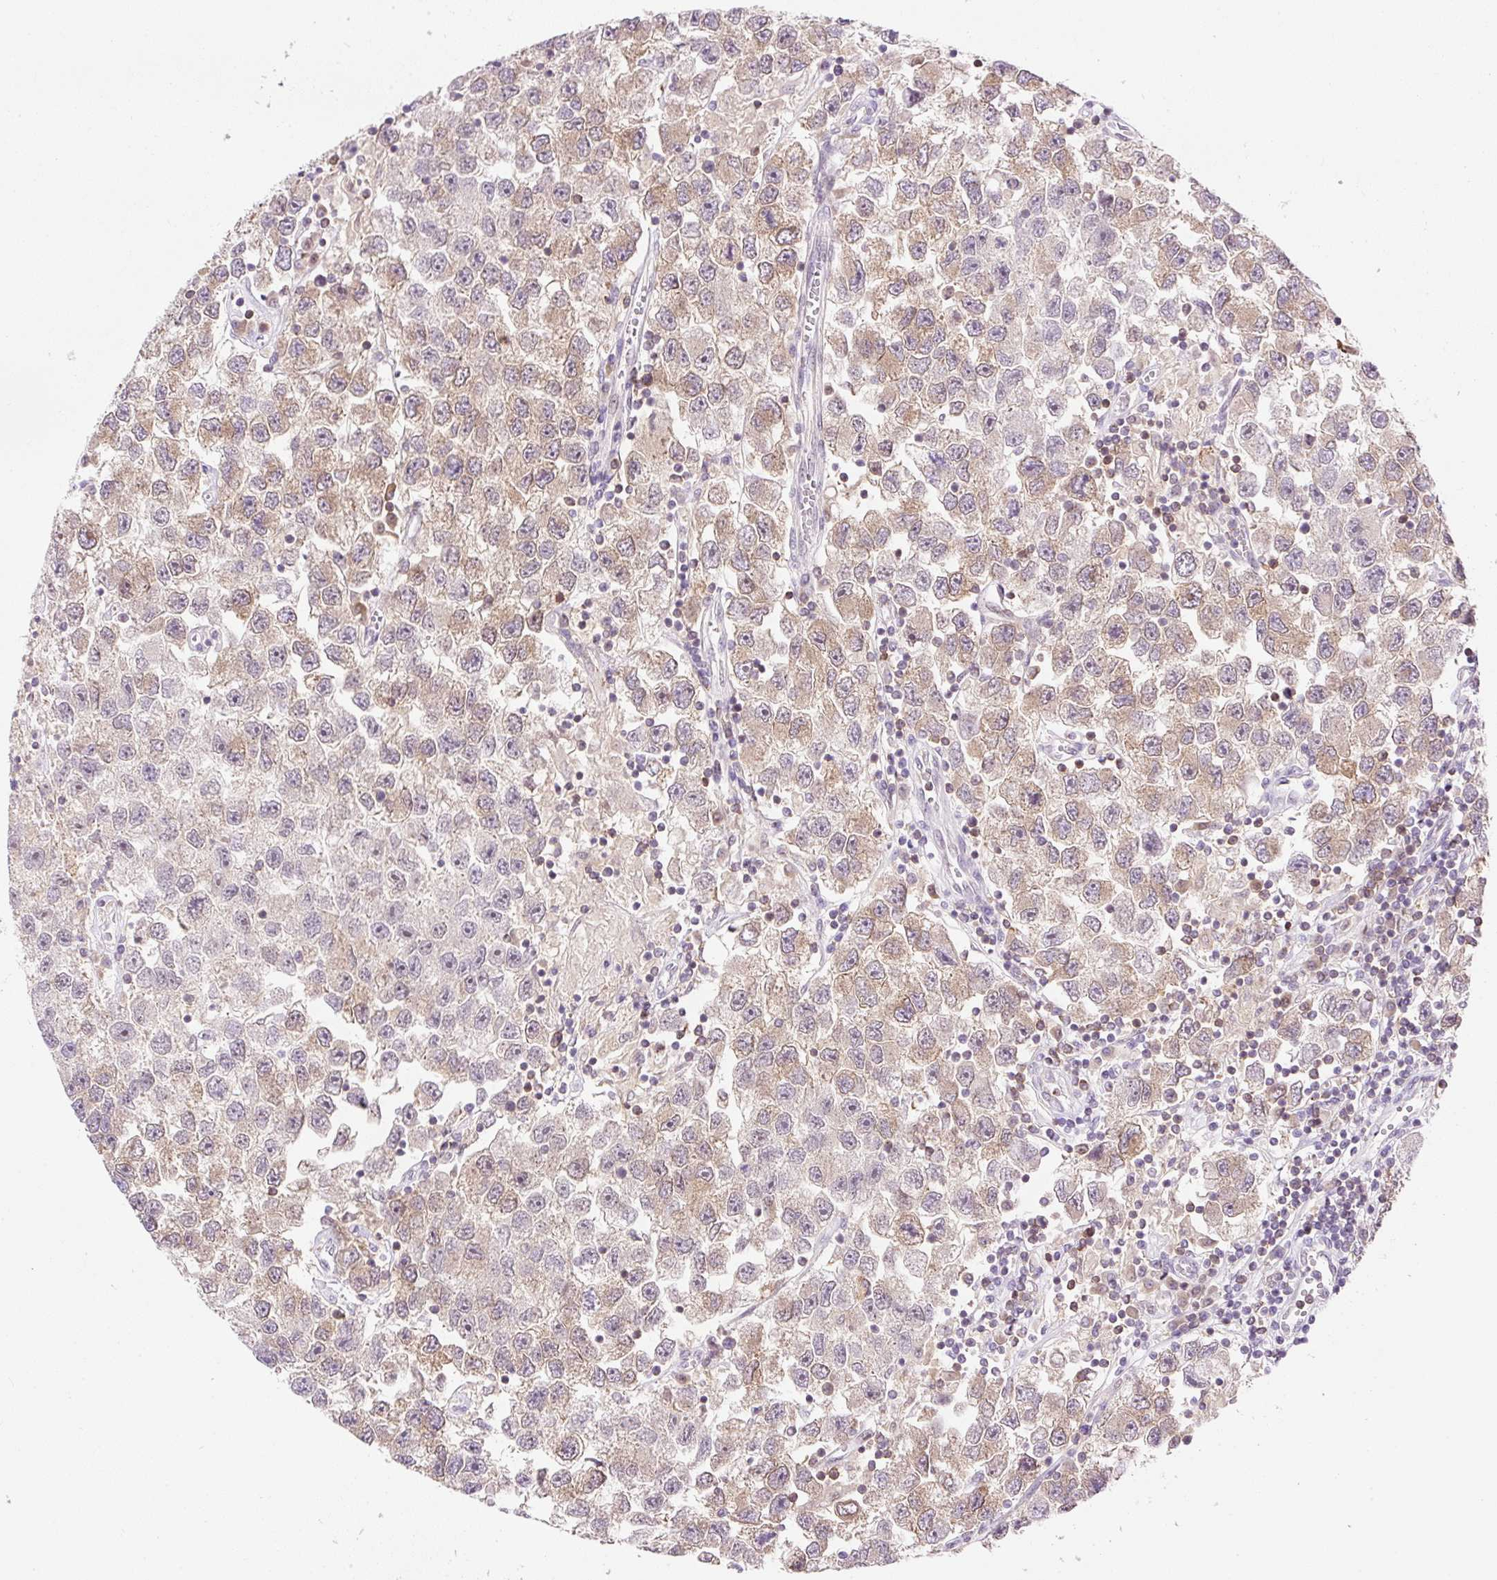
{"staining": {"intensity": "weak", "quantity": ">75%", "location": "cytoplasmic/membranous"}, "tissue": "testis cancer", "cell_type": "Tumor cells", "image_type": "cancer", "snomed": [{"axis": "morphology", "description": "Seminoma, NOS"}, {"axis": "topography", "description": "Testis"}], "caption": "Human seminoma (testis) stained with a protein marker exhibits weak staining in tumor cells.", "gene": "CARD11", "patient": {"sex": "male", "age": 26}}